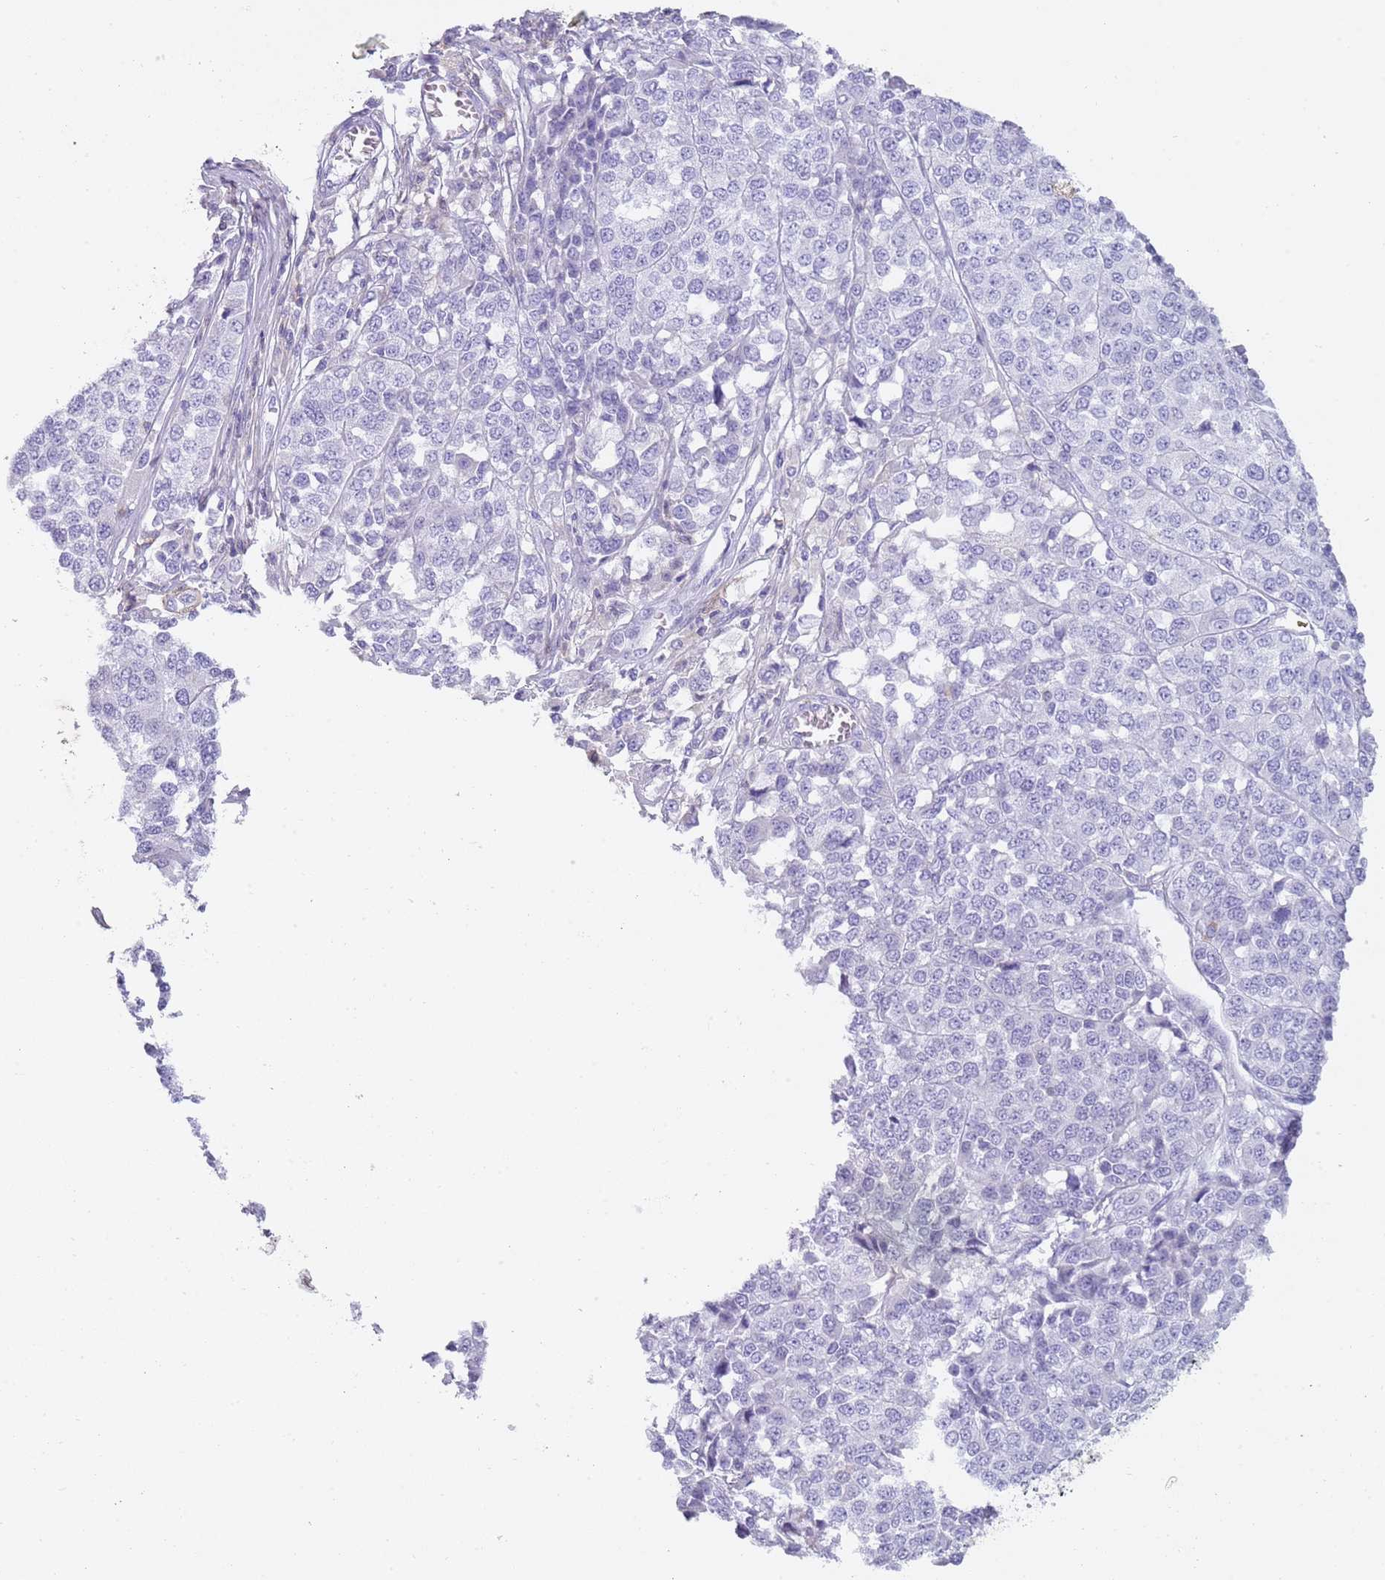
{"staining": {"intensity": "negative", "quantity": "none", "location": "none"}, "tissue": "melanoma", "cell_type": "Tumor cells", "image_type": "cancer", "snomed": [{"axis": "morphology", "description": "Malignant melanoma, Metastatic site"}, {"axis": "topography", "description": "Lymph node"}], "caption": "This image is of melanoma stained with immunohistochemistry (IHC) to label a protein in brown with the nuclei are counter-stained blue. There is no staining in tumor cells. (DAB immunohistochemistry (IHC), high magnification).", "gene": "NBPF20", "patient": {"sex": "male", "age": 44}}